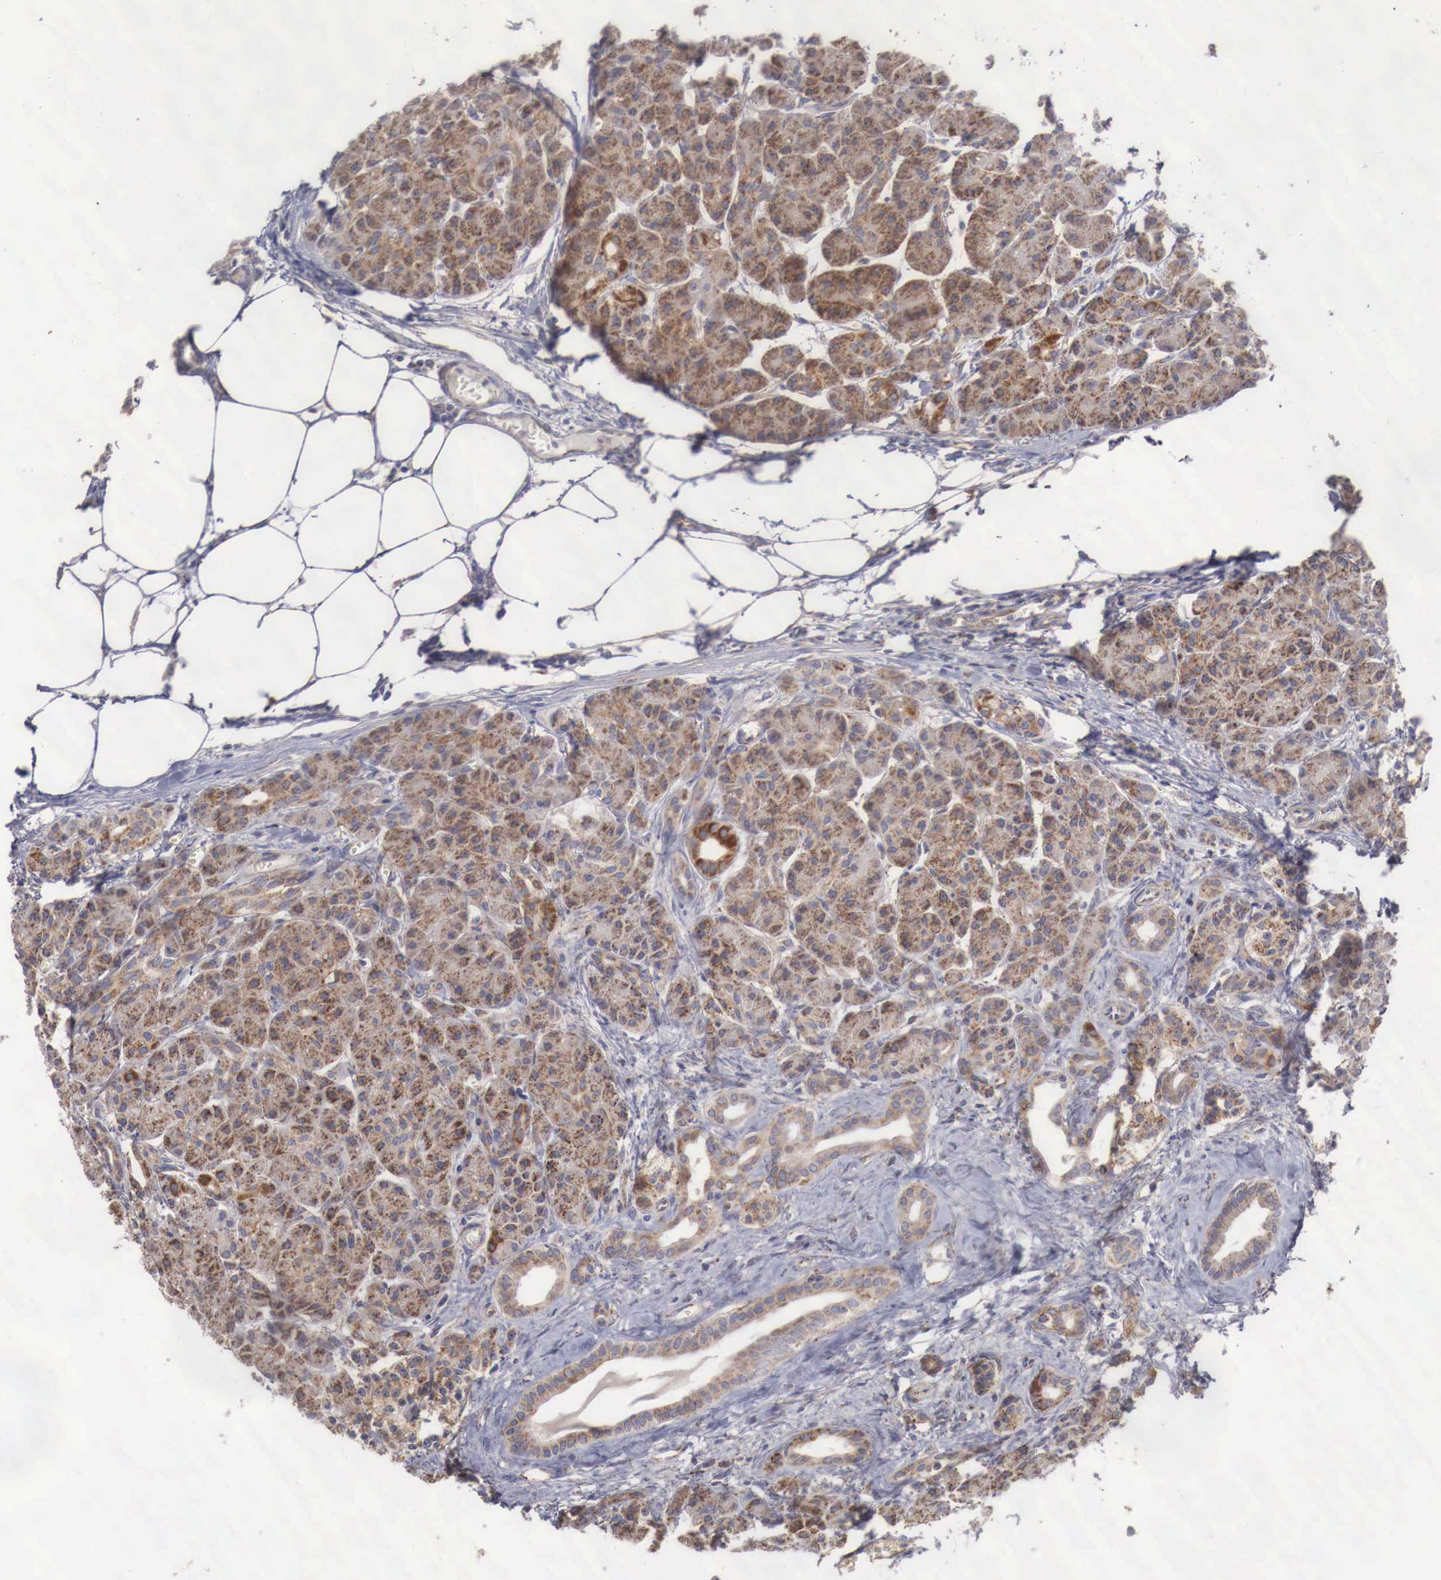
{"staining": {"intensity": "moderate", "quantity": ">75%", "location": "cytoplasmic/membranous"}, "tissue": "pancreas", "cell_type": "Exocrine glandular cells", "image_type": "normal", "snomed": [{"axis": "morphology", "description": "Normal tissue, NOS"}, {"axis": "topography", "description": "Pancreas"}], "caption": "A micrograph of human pancreas stained for a protein shows moderate cytoplasmic/membranous brown staining in exocrine glandular cells.", "gene": "XPNPEP3", "patient": {"sex": "male", "age": 73}}